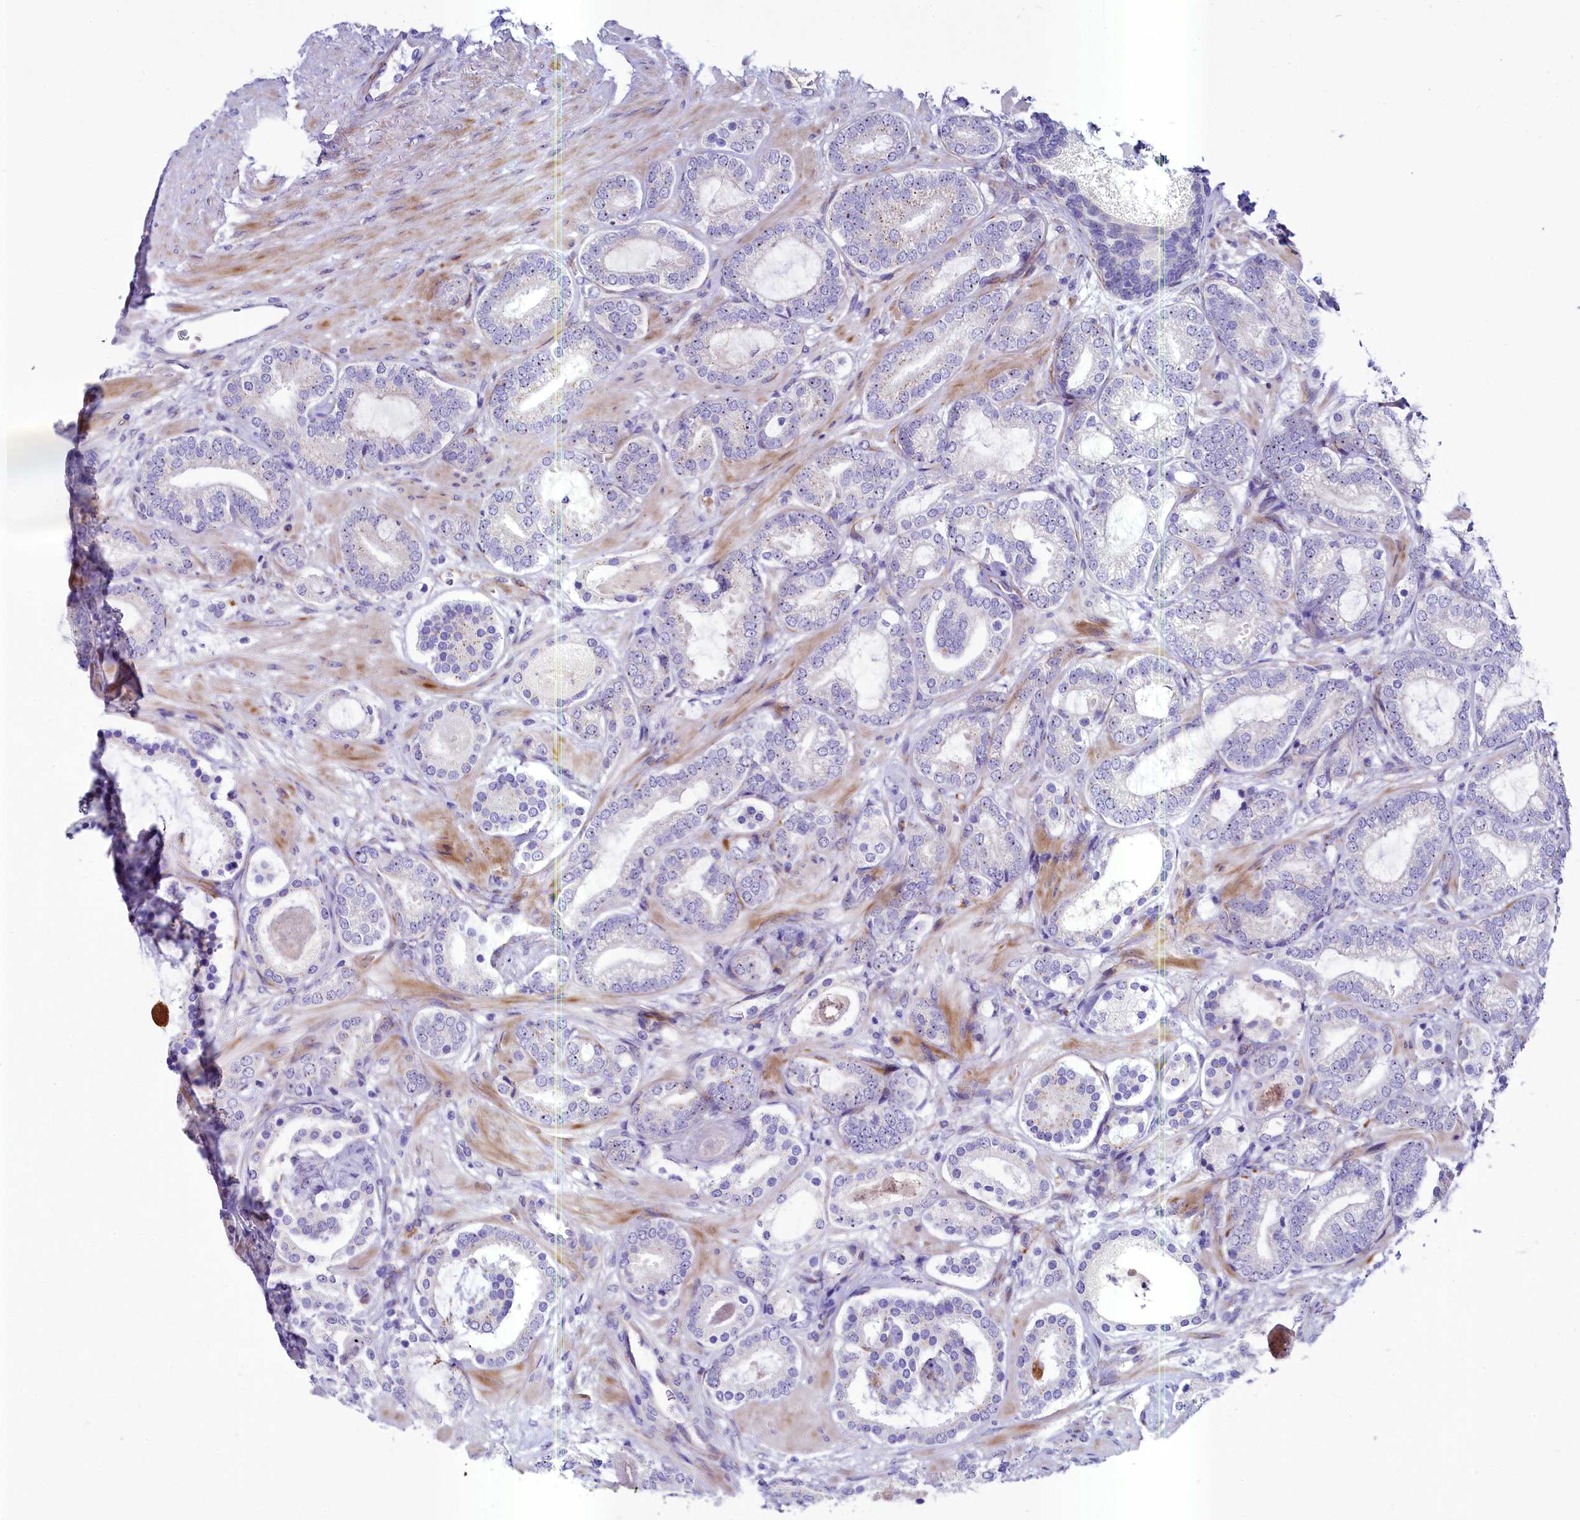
{"staining": {"intensity": "negative", "quantity": "none", "location": "none"}, "tissue": "prostate cancer", "cell_type": "Tumor cells", "image_type": "cancer", "snomed": [{"axis": "morphology", "description": "Adenocarcinoma, High grade"}, {"axis": "topography", "description": "Prostate"}], "caption": "The histopathology image shows no significant staining in tumor cells of prostate cancer (adenocarcinoma (high-grade)).", "gene": "SH3TC2", "patient": {"sex": "male", "age": 60}}